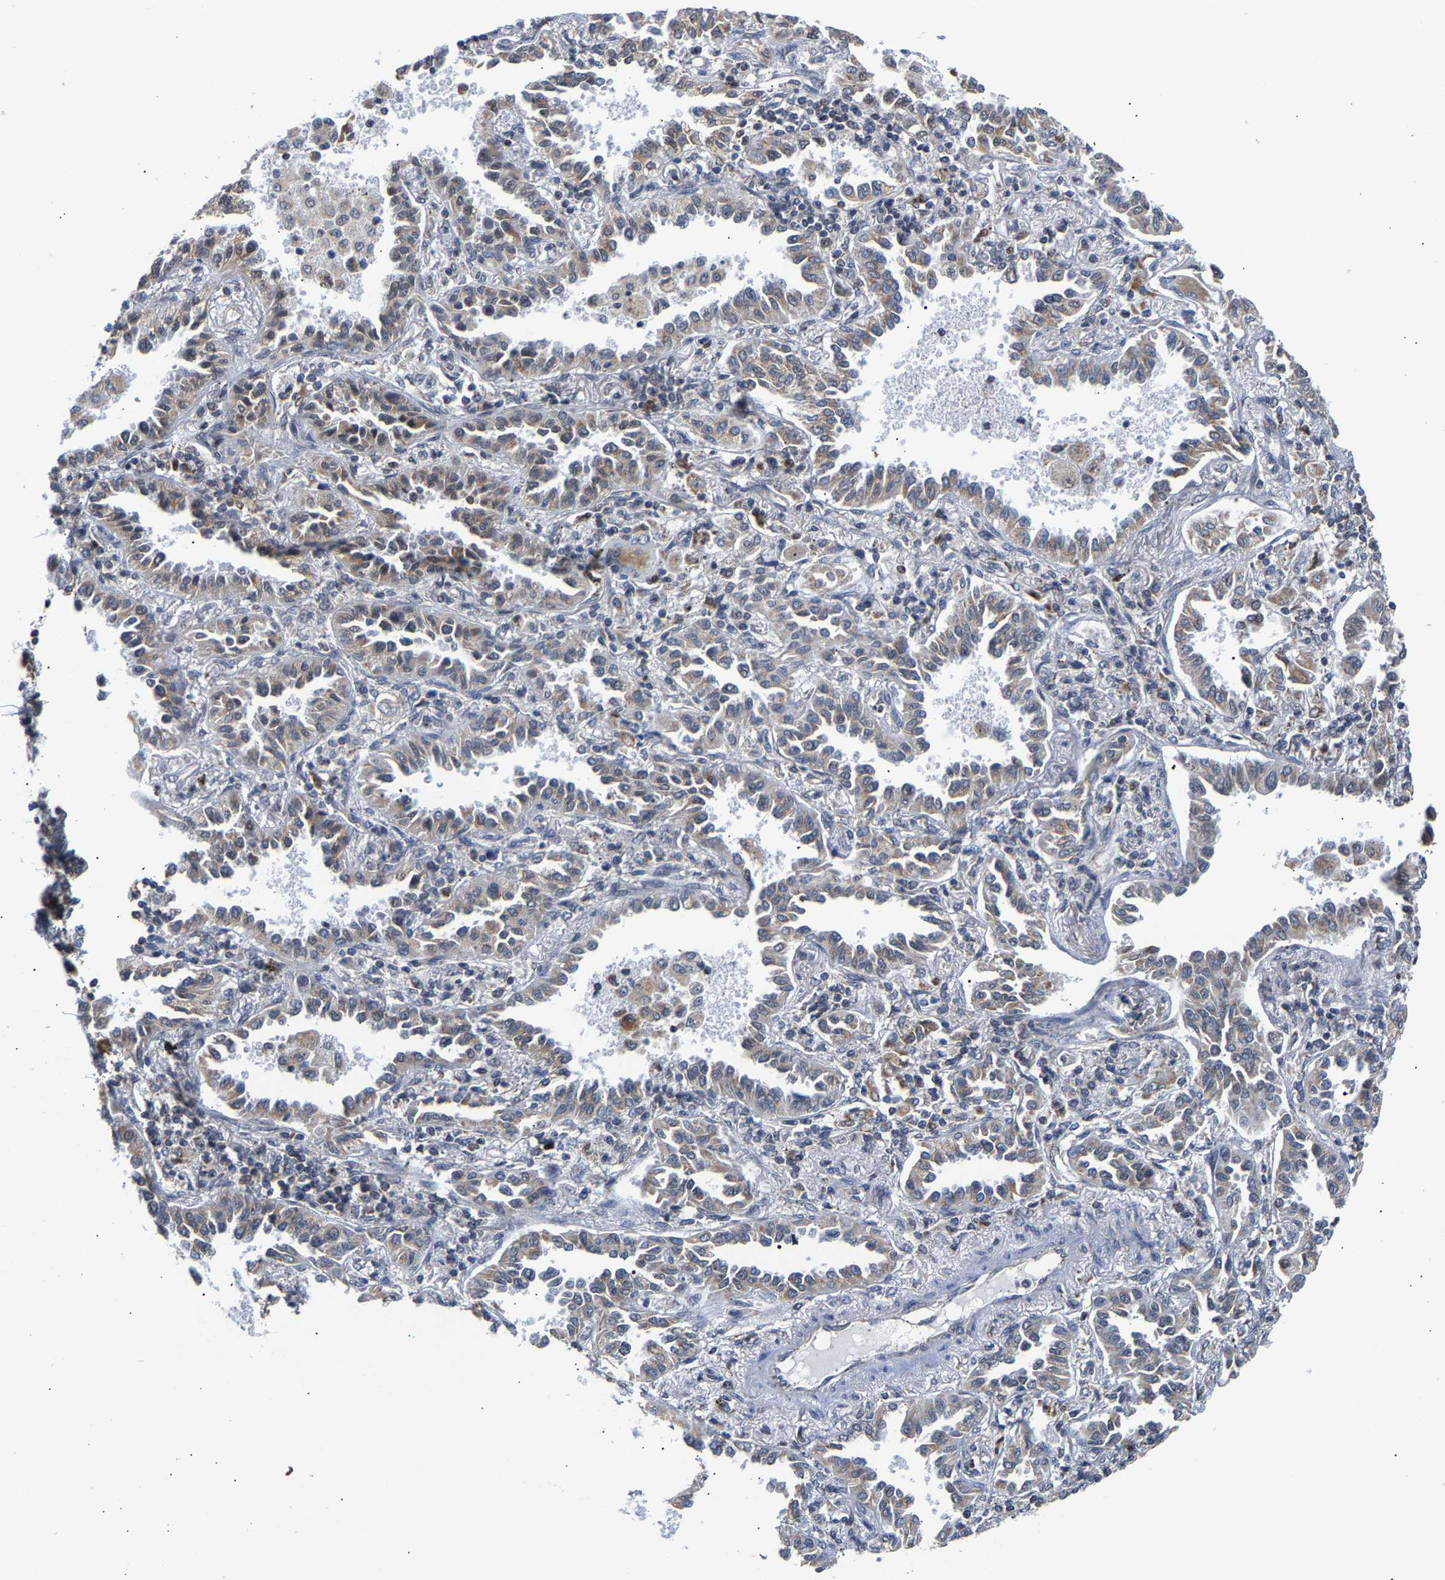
{"staining": {"intensity": "moderate", "quantity": "<25%", "location": "cytoplasmic/membranous"}, "tissue": "lung cancer", "cell_type": "Tumor cells", "image_type": "cancer", "snomed": [{"axis": "morphology", "description": "Normal tissue, NOS"}, {"axis": "morphology", "description": "Adenocarcinoma, NOS"}, {"axis": "topography", "description": "Lung"}], "caption": "Protein analysis of adenocarcinoma (lung) tissue demonstrates moderate cytoplasmic/membranous expression in about <25% of tumor cells. (brown staining indicates protein expression, while blue staining denotes nuclei).", "gene": "PCNT", "patient": {"sex": "male", "age": 59}}